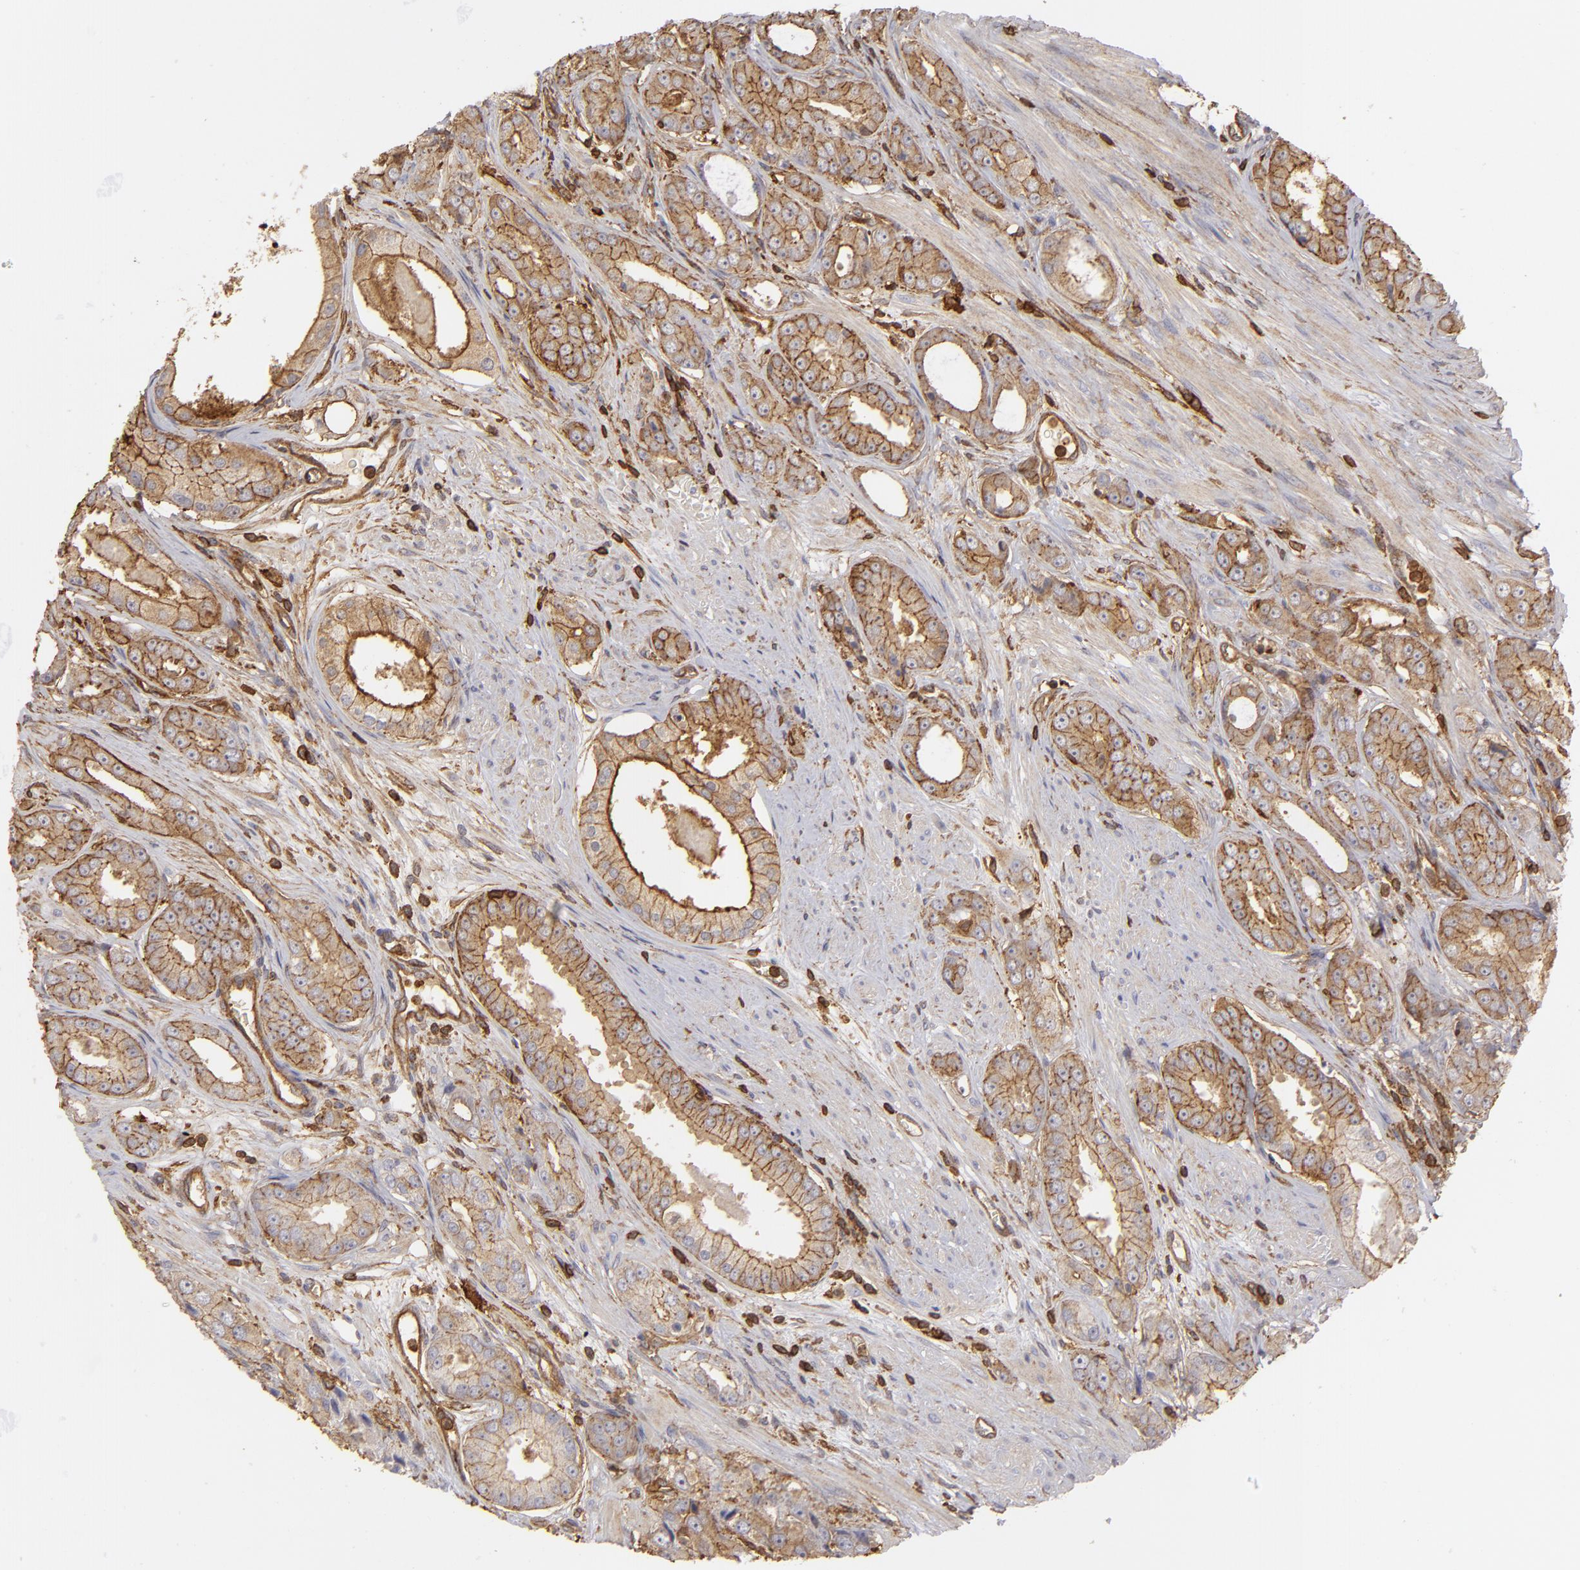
{"staining": {"intensity": "strong", "quantity": ">75%", "location": "cytoplasmic/membranous"}, "tissue": "prostate cancer", "cell_type": "Tumor cells", "image_type": "cancer", "snomed": [{"axis": "morphology", "description": "Adenocarcinoma, Medium grade"}, {"axis": "topography", "description": "Prostate"}], "caption": "There is high levels of strong cytoplasmic/membranous staining in tumor cells of prostate cancer (medium-grade adenocarcinoma), as demonstrated by immunohistochemical staining (brown color).", "gene": "ACTB", "patient": {"sex": "male", "age": 53}}